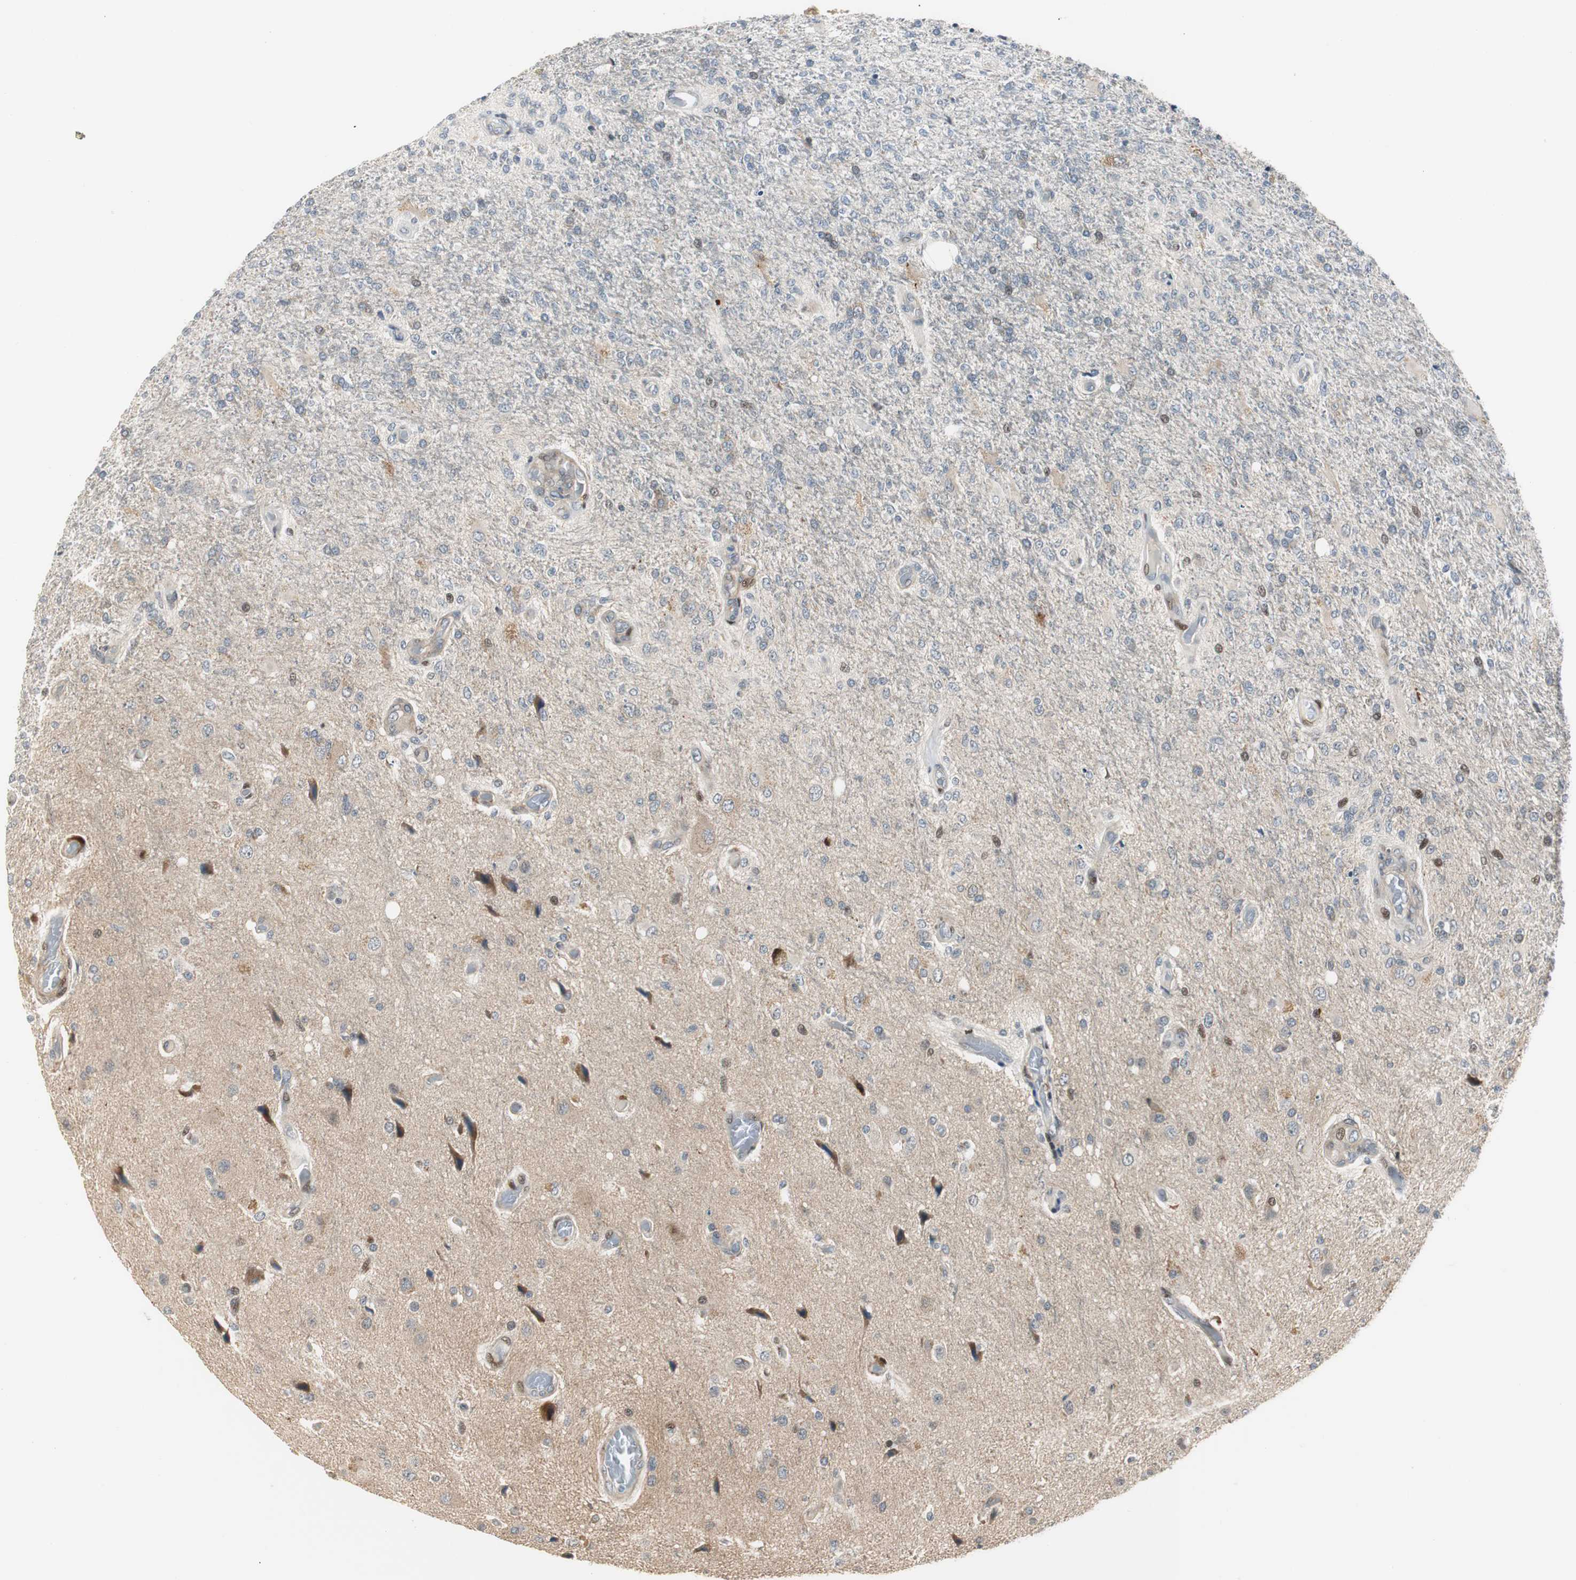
{"staining": {"intensity": "moderate", "quantity": "<25%", "location": "nuclear"}, "tissue": "glioma", "cell_type": "Tumor cells", "image_type": "cancer", "snomed": [{"axis": "morphology", "description": "Normal tissue, NOS"}, {"axis": "morphology", "description": "Glioma, malignant, High grade"}, {"axis": "topography", "description": "Cerebral cortex"}], "caption": "Moderate nuclear protein positivity is present in approximately <25% of tumor cells in malignant high-grade glioma.", "gene": "RAD1", "patient": {"sex": "male", "age": 77}}